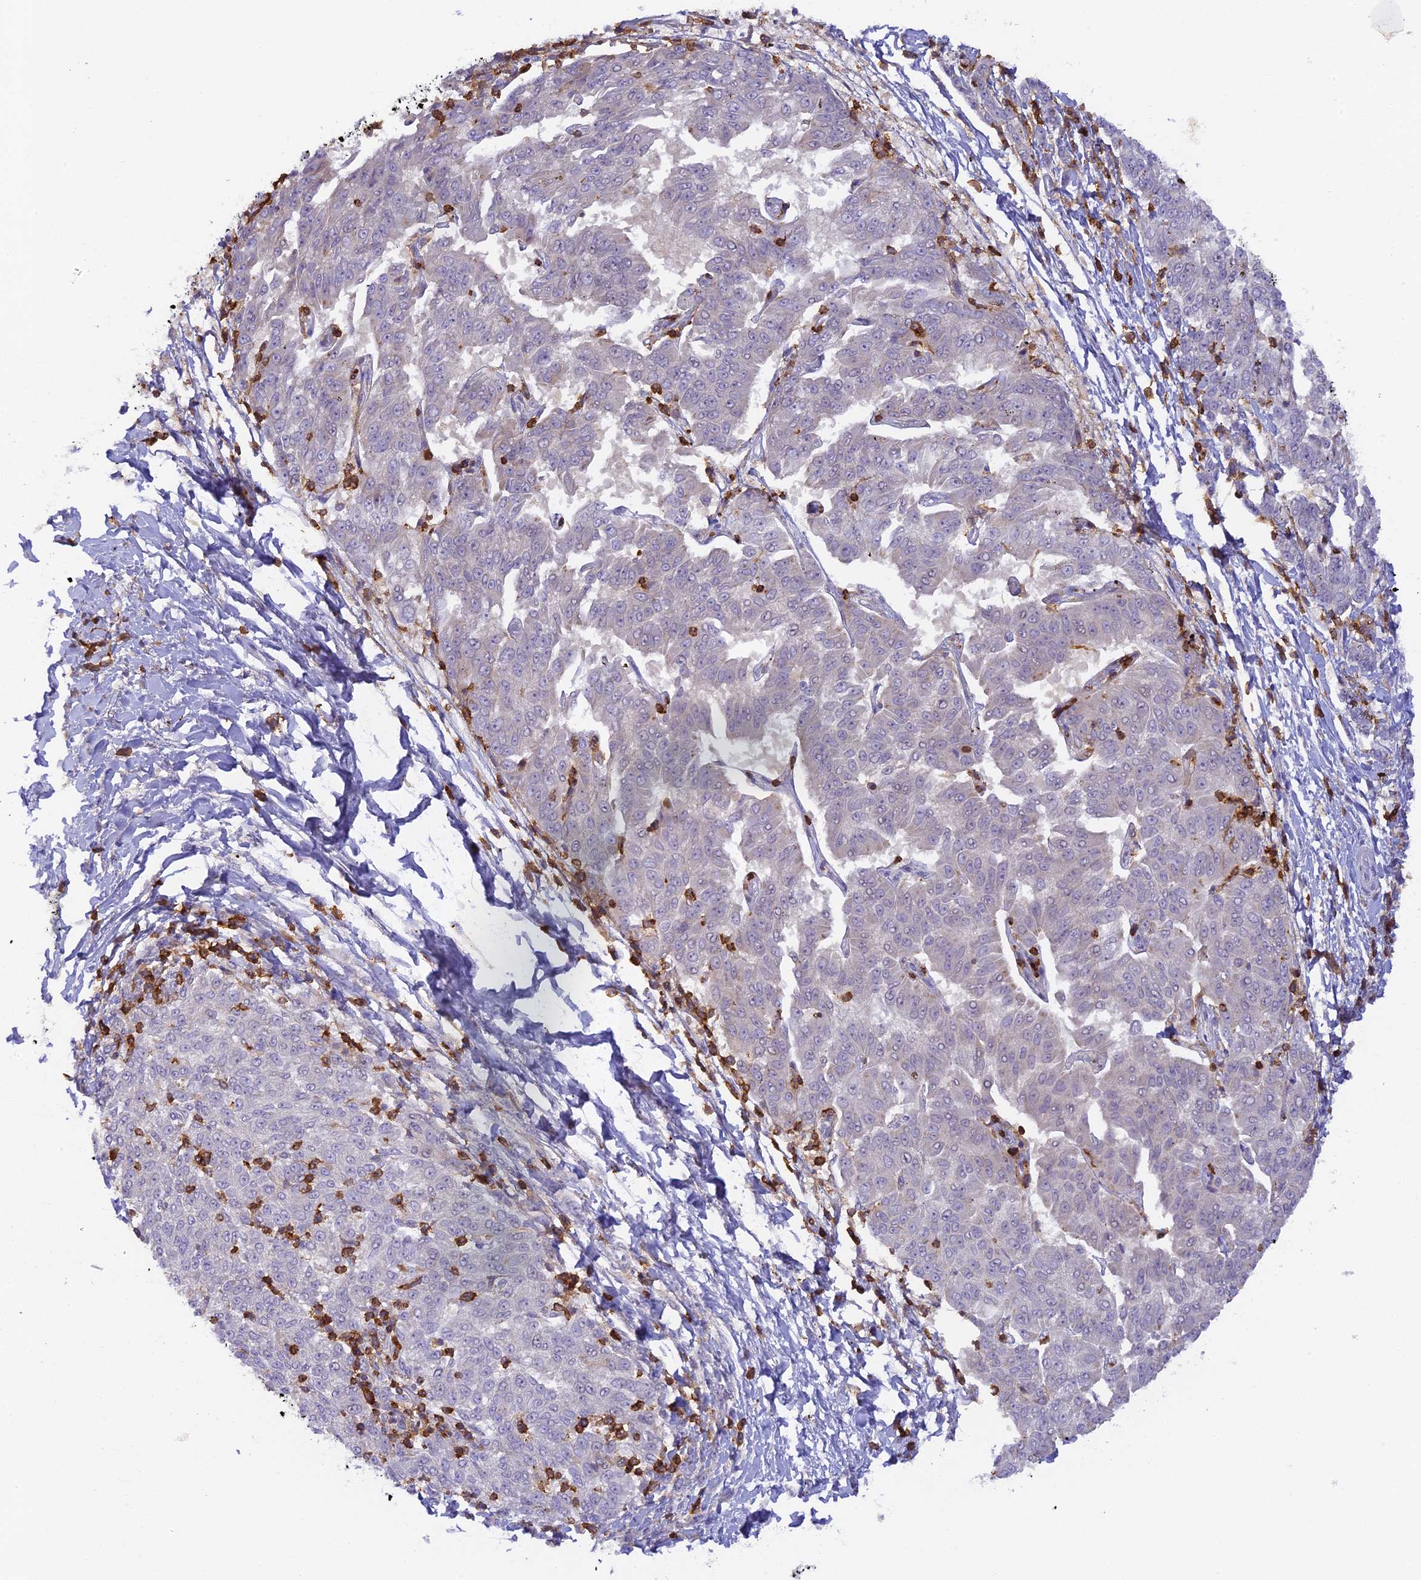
{"staining": {"intensity": "negative", "quantity": "none", "location": "none"}, "tissue": "melanoma", "cell_type": "Tumor cells", "image_type": "cancer", "snomed": [{"axis": "morphology", "description": "Malignant melanoma, NOS"}, {"axis": "topography", "description": "Skin"}], "caption": "DAB (3,3'-diaminobenzidine) immunohistochemical staining of melanoma displays no significant staining in tumor cells.", "gene": "FYB1", "patient": {"sex": "female", "age": 72}}